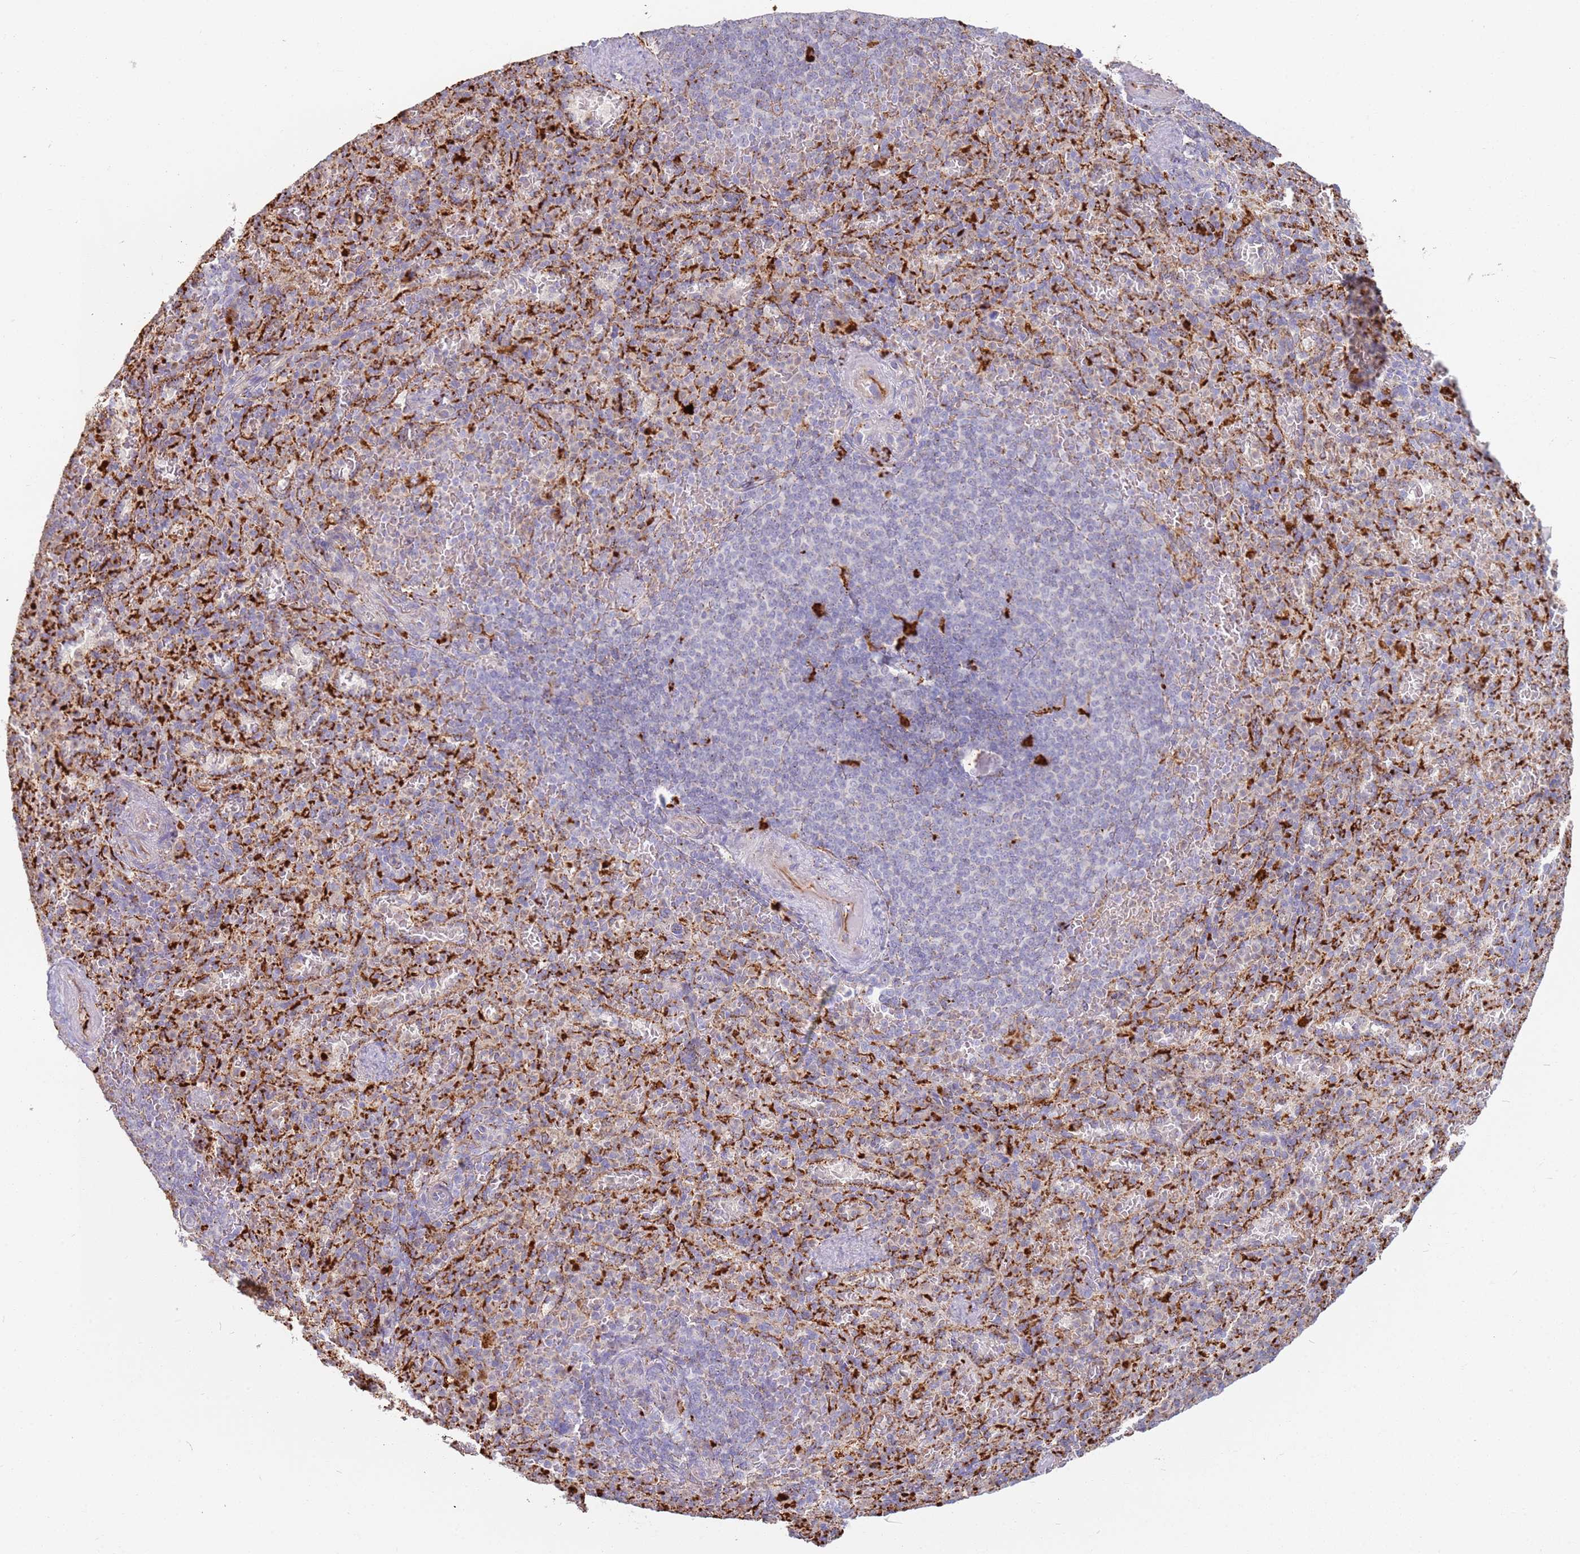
{"staining": {"intensity": "moderate", "quantity": "<25%", "location": "cytoplasmic/membranous"}, "tissue": "spleen", "cell_type": "Cells in red pulp", "image_type": "normal", "snomed": [{"axis": "morphology", "description": "Normal tissue, NOS"}, {"axis": "topography", "description": "Spleen"}], "caption": "A micrograph of spleen stained for a protein displays moderate cytoplasmic/membranous brown staining in cells in red pulp. Nuclei are stained in blue.", "gene": "TMEM229B", "patient": {"sex": "female", "age": 74}}